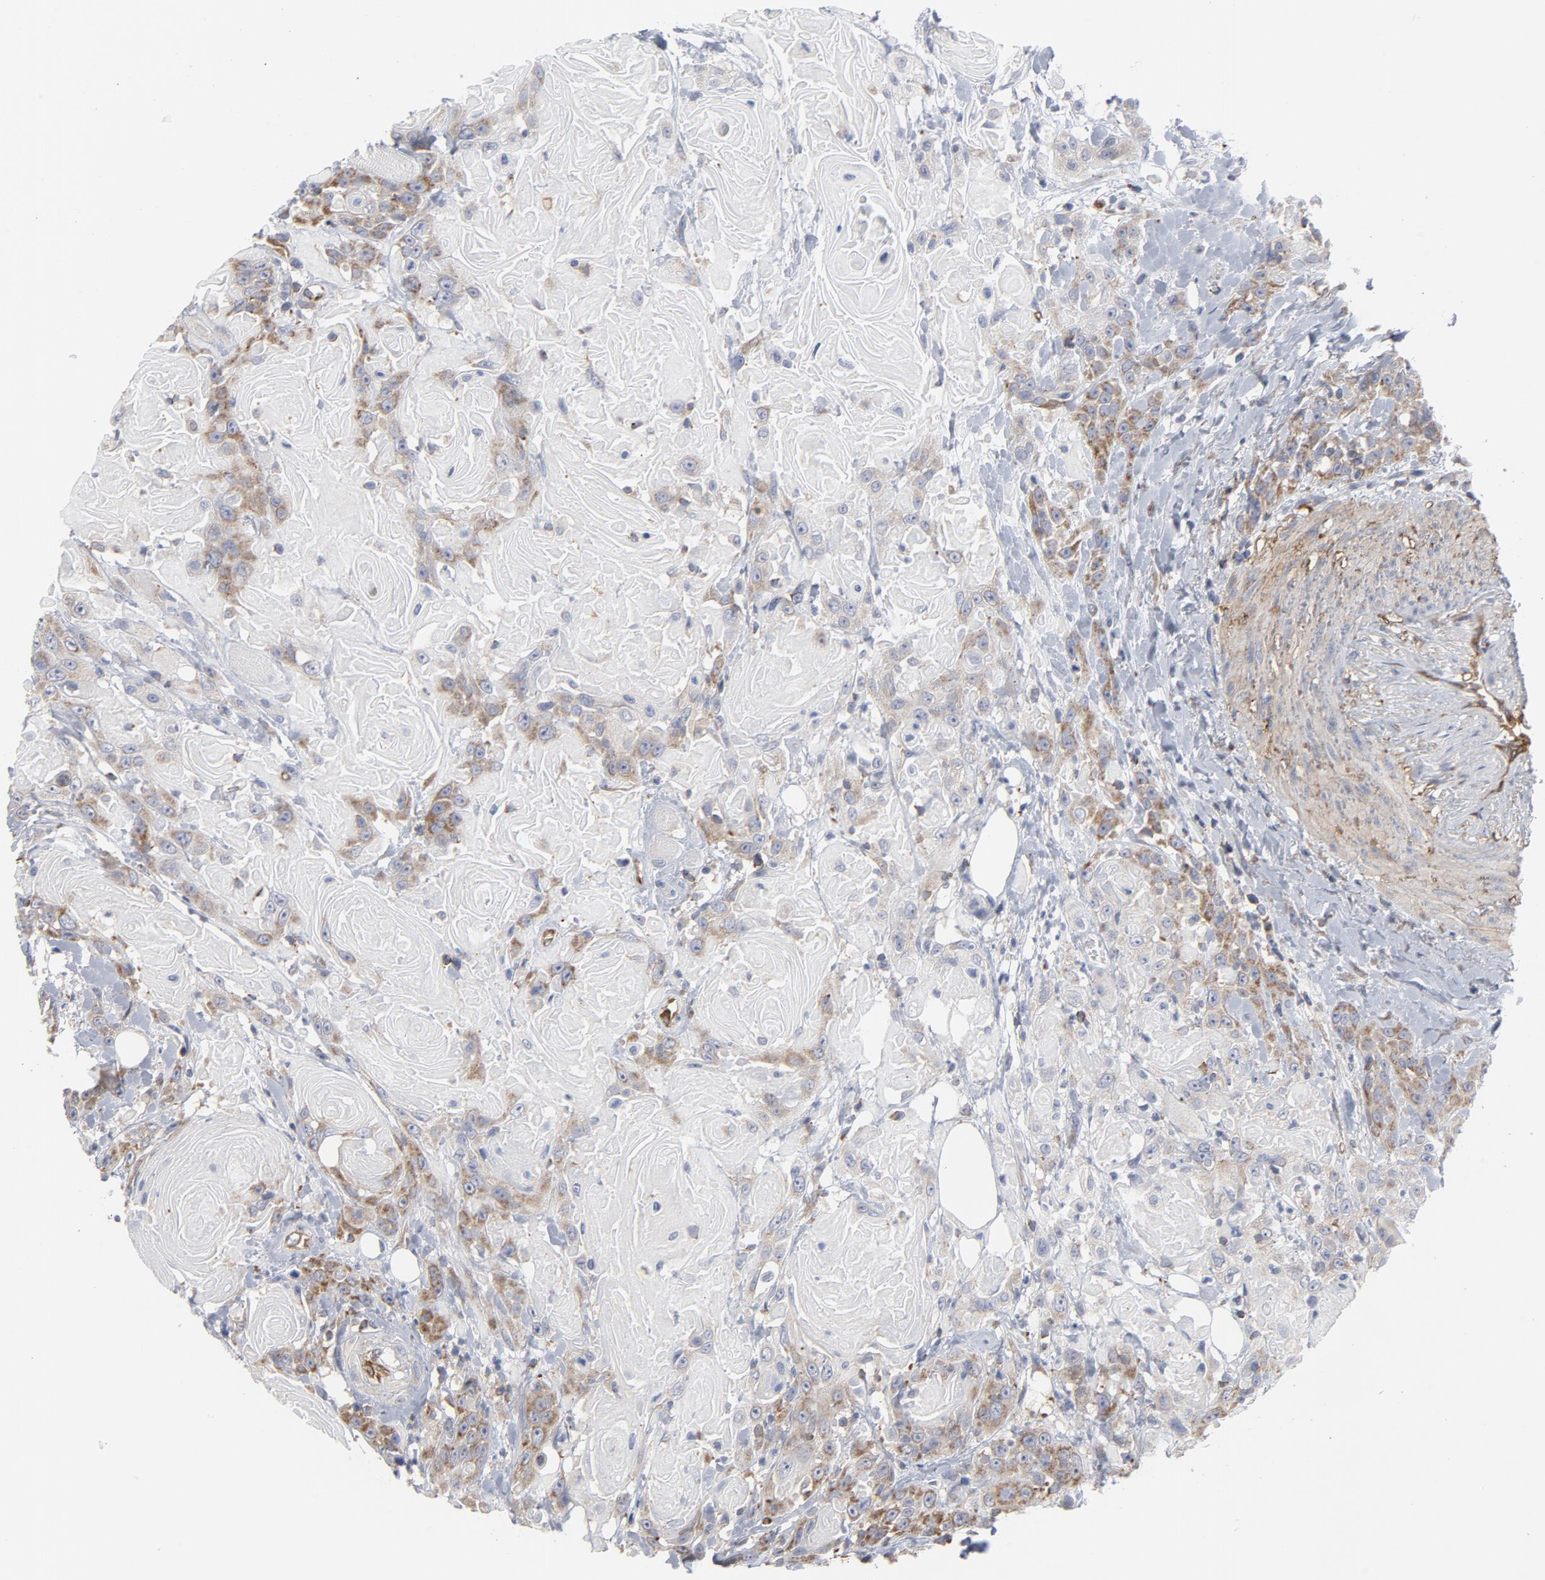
{"staining": {"intensity": "moderate", "quantity": ">75%", "location": "cytoplasmic/membranous"}, "tissue": "head and neck cancer", "cell_type": "Tumor cells", "image_type": "cancer", "snomed": [{"axis": "morphology", "description": "Squamous cell carcinoma, NOS"}, {"axis": "topography", "description": "Head-Neck"}], "caption": "Protein analysis of head and neck cancer tissue shows moderate cytoplasmic/membranous expression in approximately >75% of tumor cells.", "gene": "OXA1L", "patient": {"sex": "female", "age": 84}}